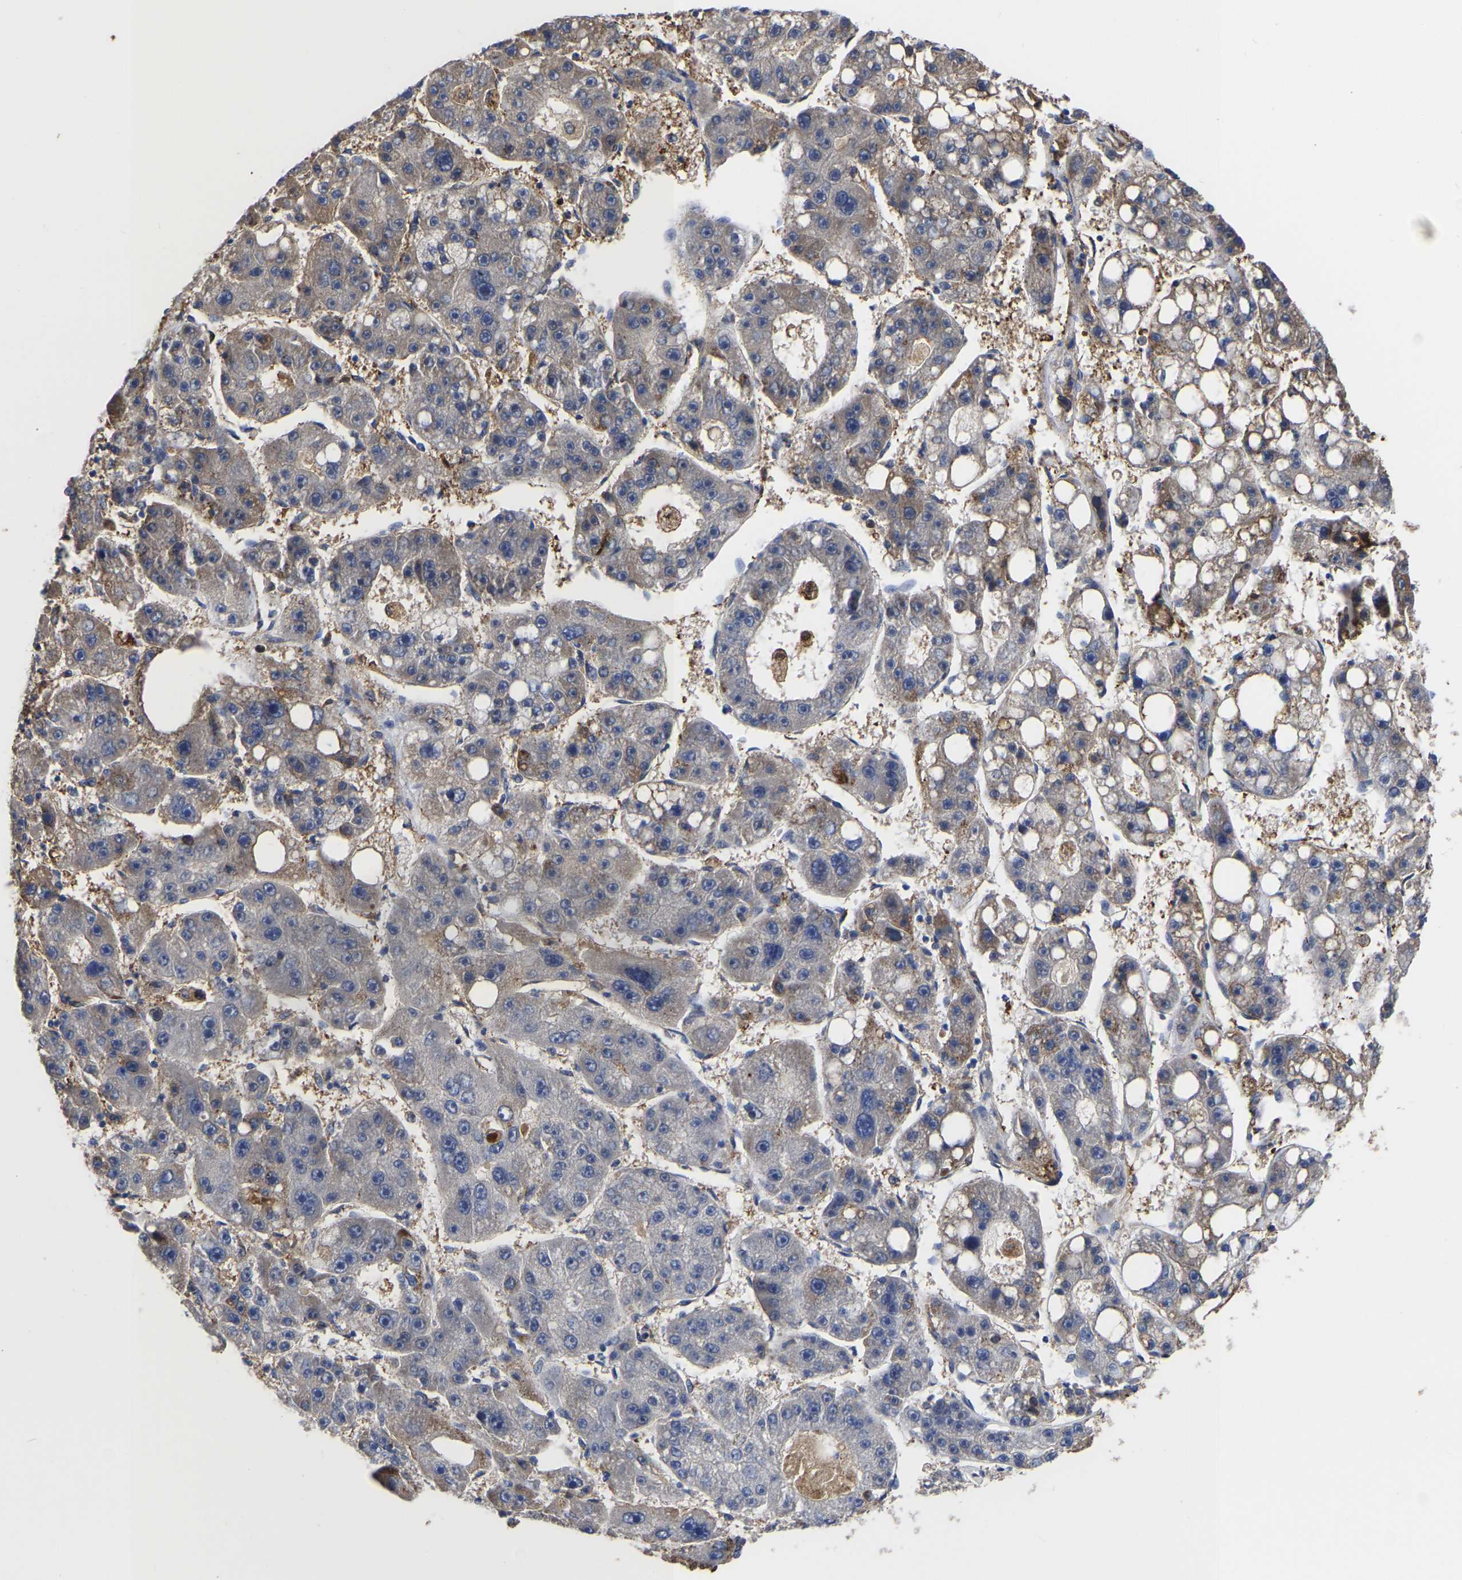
{"staining": {"intensity": "negative", "quantity": "none", "location": "none"}, "tissue": "liver cancer", "cell_type": "Tumor cells", "image_type": "cancer", "snomed": [{"axis": "morphology", "description": "Carcinoma, Hepatocellular, NOS"}, {"axis": "topography", "description": "Liver"}], "caption": "Hepatocellular carcinoma (liver) was stained to show a protein in brown. There is no significant staining in tumor cells.", "gene": "LIF", "patient": {"sex": "female", "age": 61}}